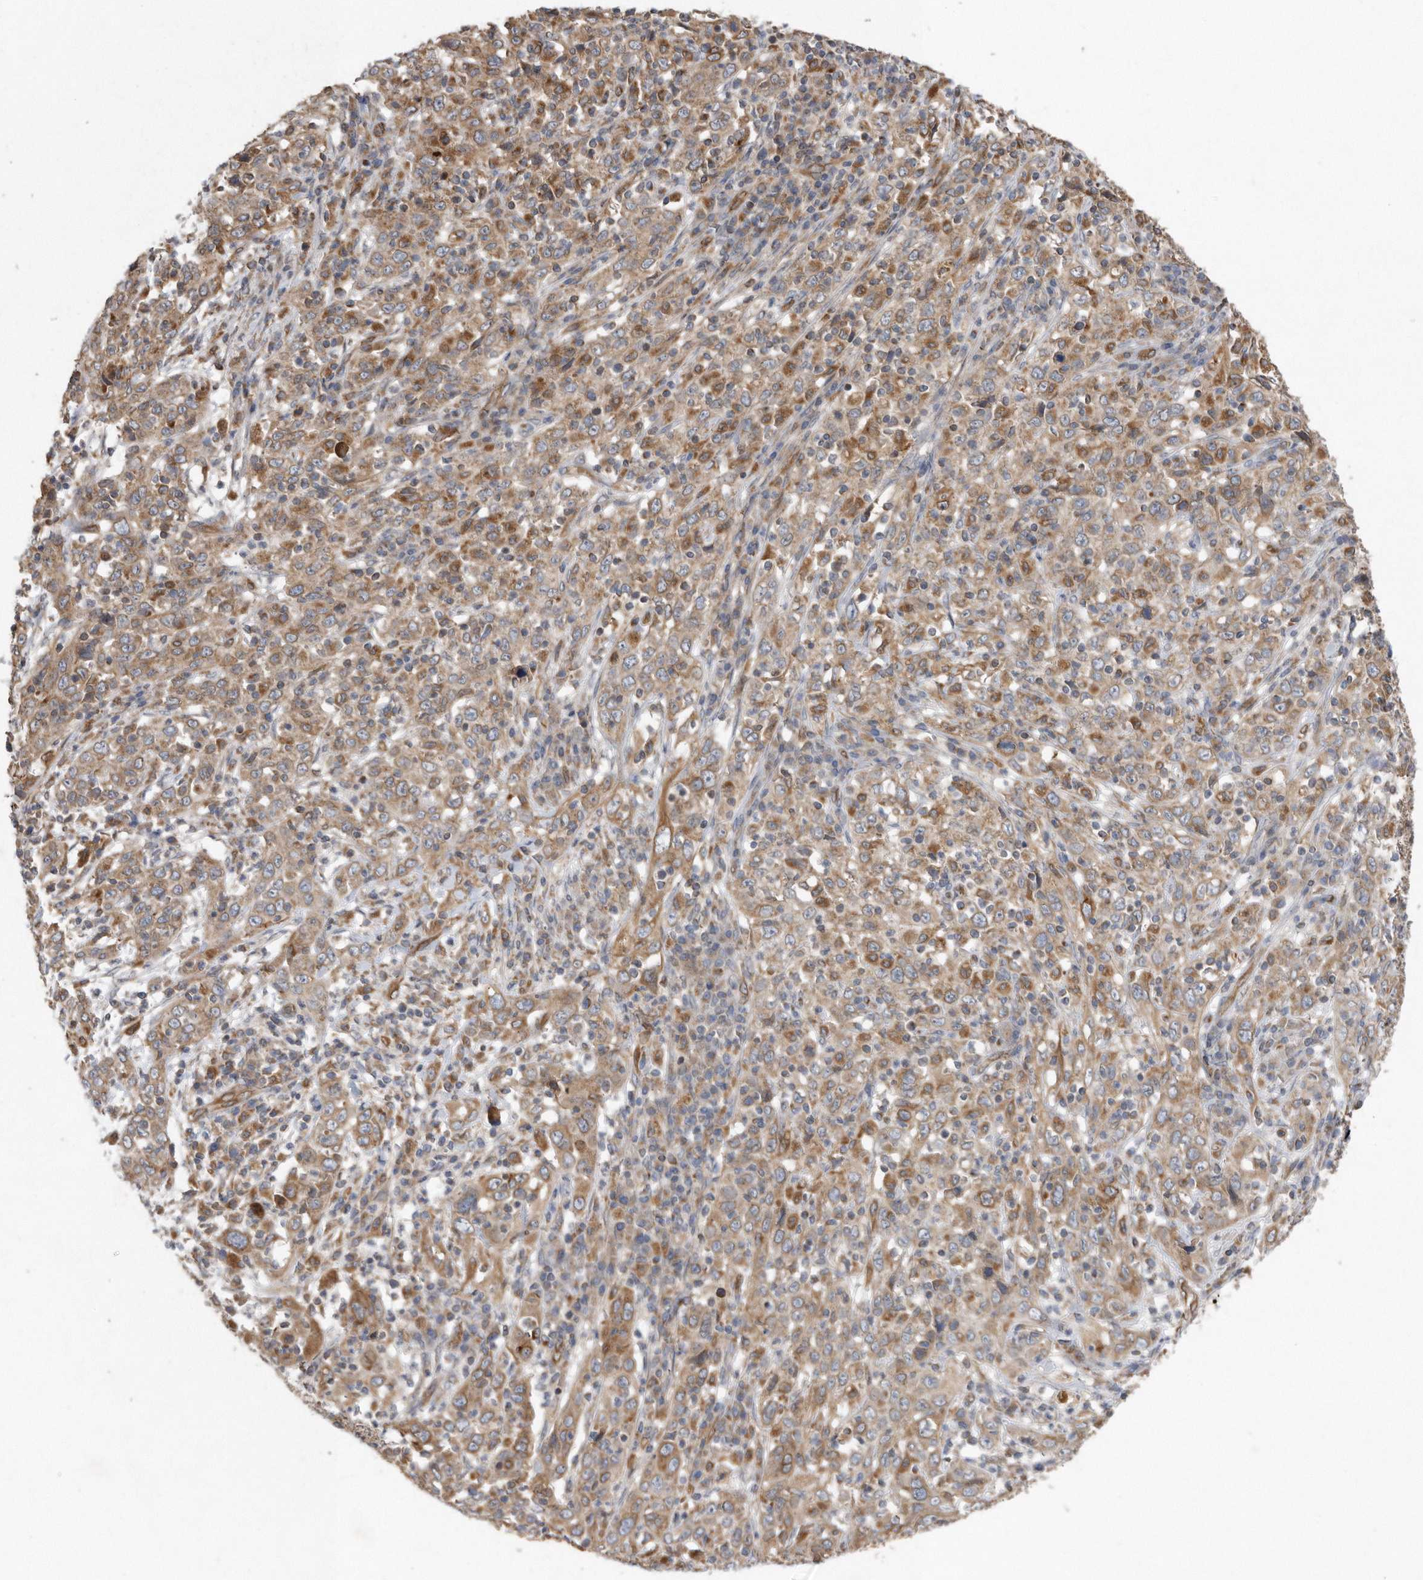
{"staining": {"intensity": "moderate", "quantity": ">75%", "location": "cytoplasmic/membranous"}, "tissue": "cervical cancer", "cell_type": "Tumor cells", "image_type": "cancer", "snomed": [{"axis": "morphology", "description": "Squamous cell carcinoma, NOS"}, {"axis": "topography", "description": "Cervix"}], "caption": "A brown stain shows moderate cytoplasmic/membranous staining of a protein in human squamous cell carcinoma (cervical) tumor cells. (DAB (3,3'-diaminobenzidine) IHC, brown staining for protein, blue staining for nuclei).", "gene": "PON2", "patient": {"sex": "female", "age": 46}}